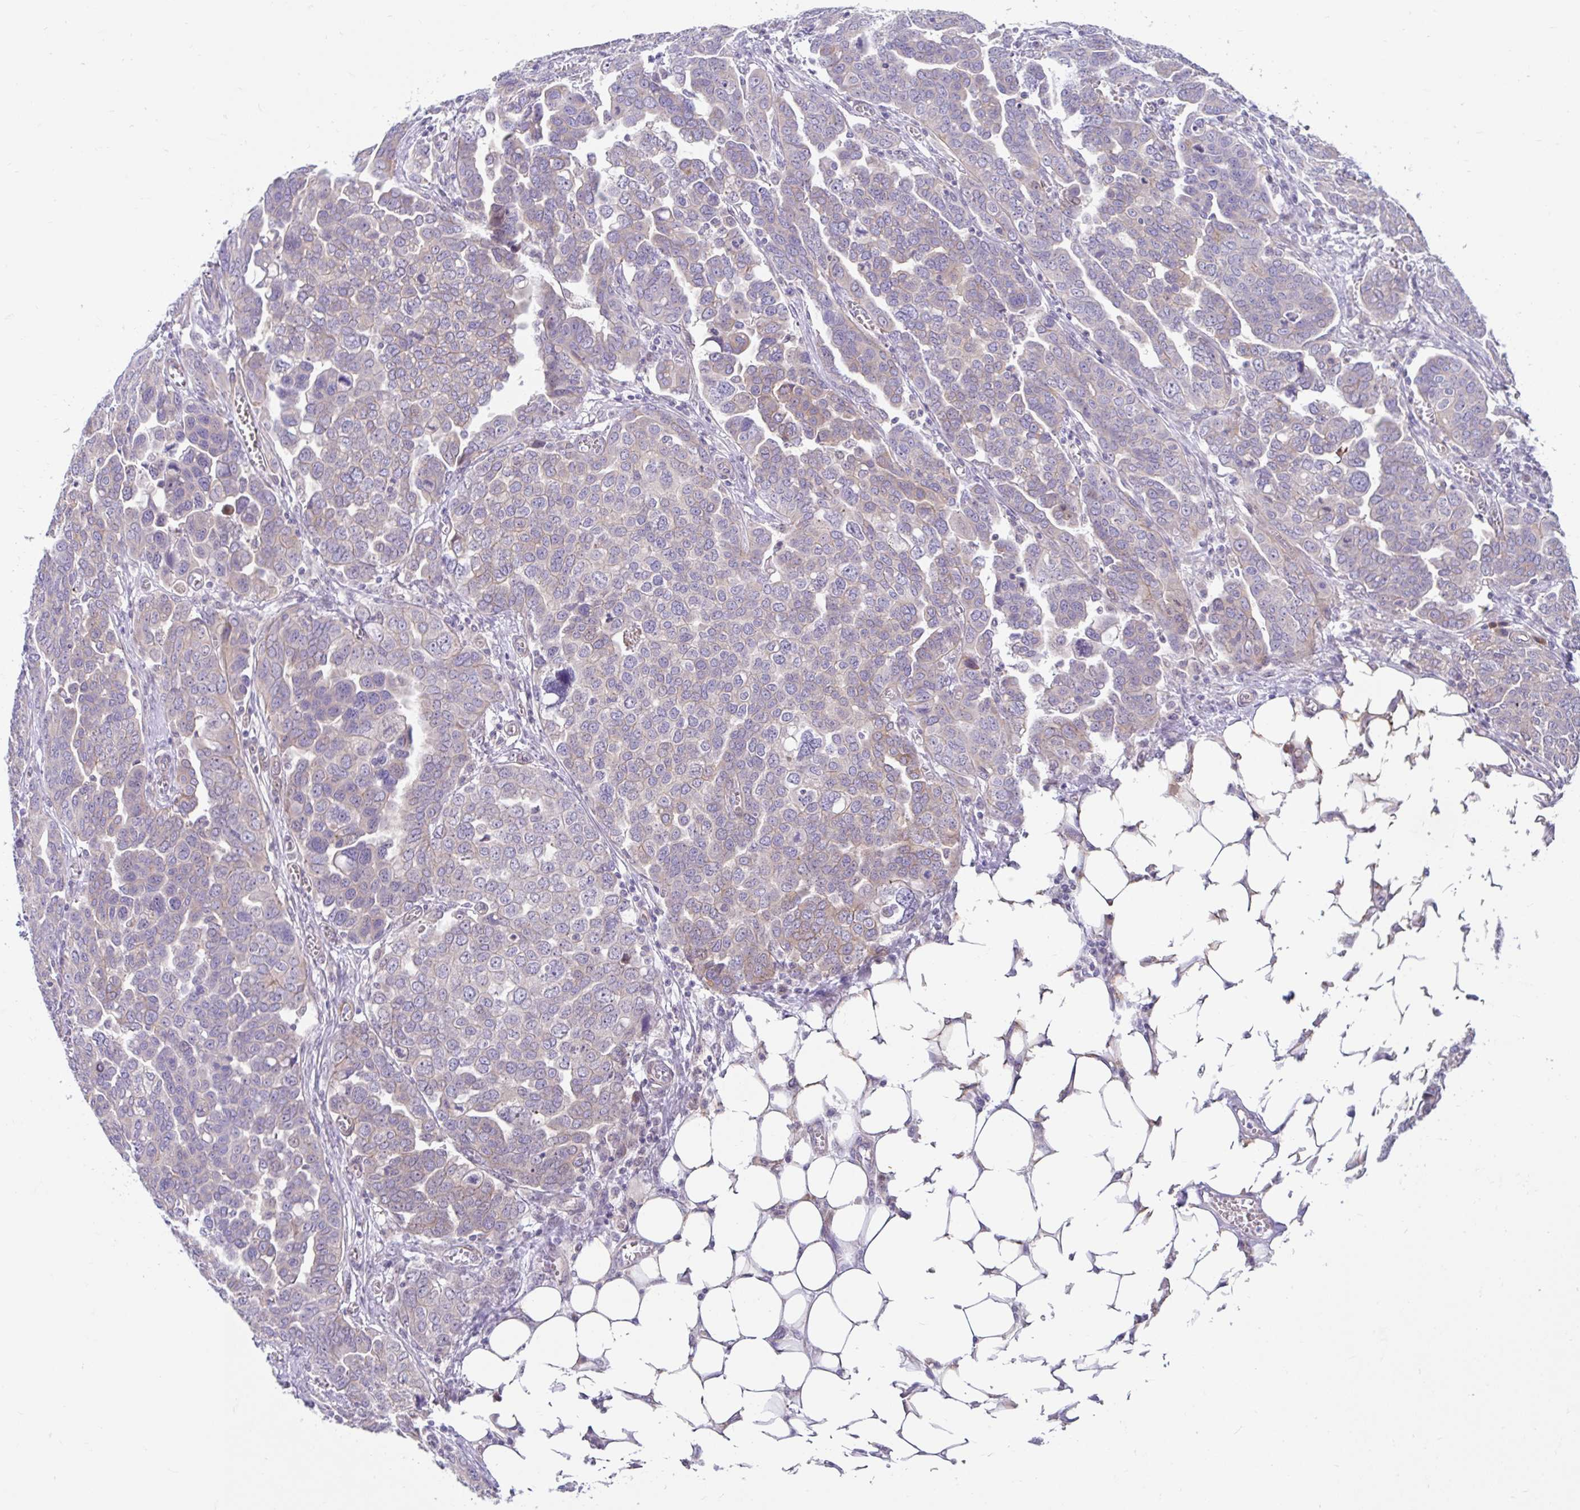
{"staining": {"intensity": "weak", "quantity": "25%-75%", "location": "cytoplasmic/membranous"}, "tissue": "ovarian cancer", "cell_type": "Tumor cells", "image_type": "cancer", "snomed": [{"axis": "morphology", "description": "Cystadenocarcinoma, serous, NOS"}, {"axis": "topography", "description": "Ovary"}], "caption": "Ovarian cancer (serous cystadenocarcinoma) tissue demonstrates weak cytoplasmic/membranous positivity in approximately 25%-75% of tumor cells", "gene": "NT5C1B", "patient": {"sex": "female", "age": 59}}